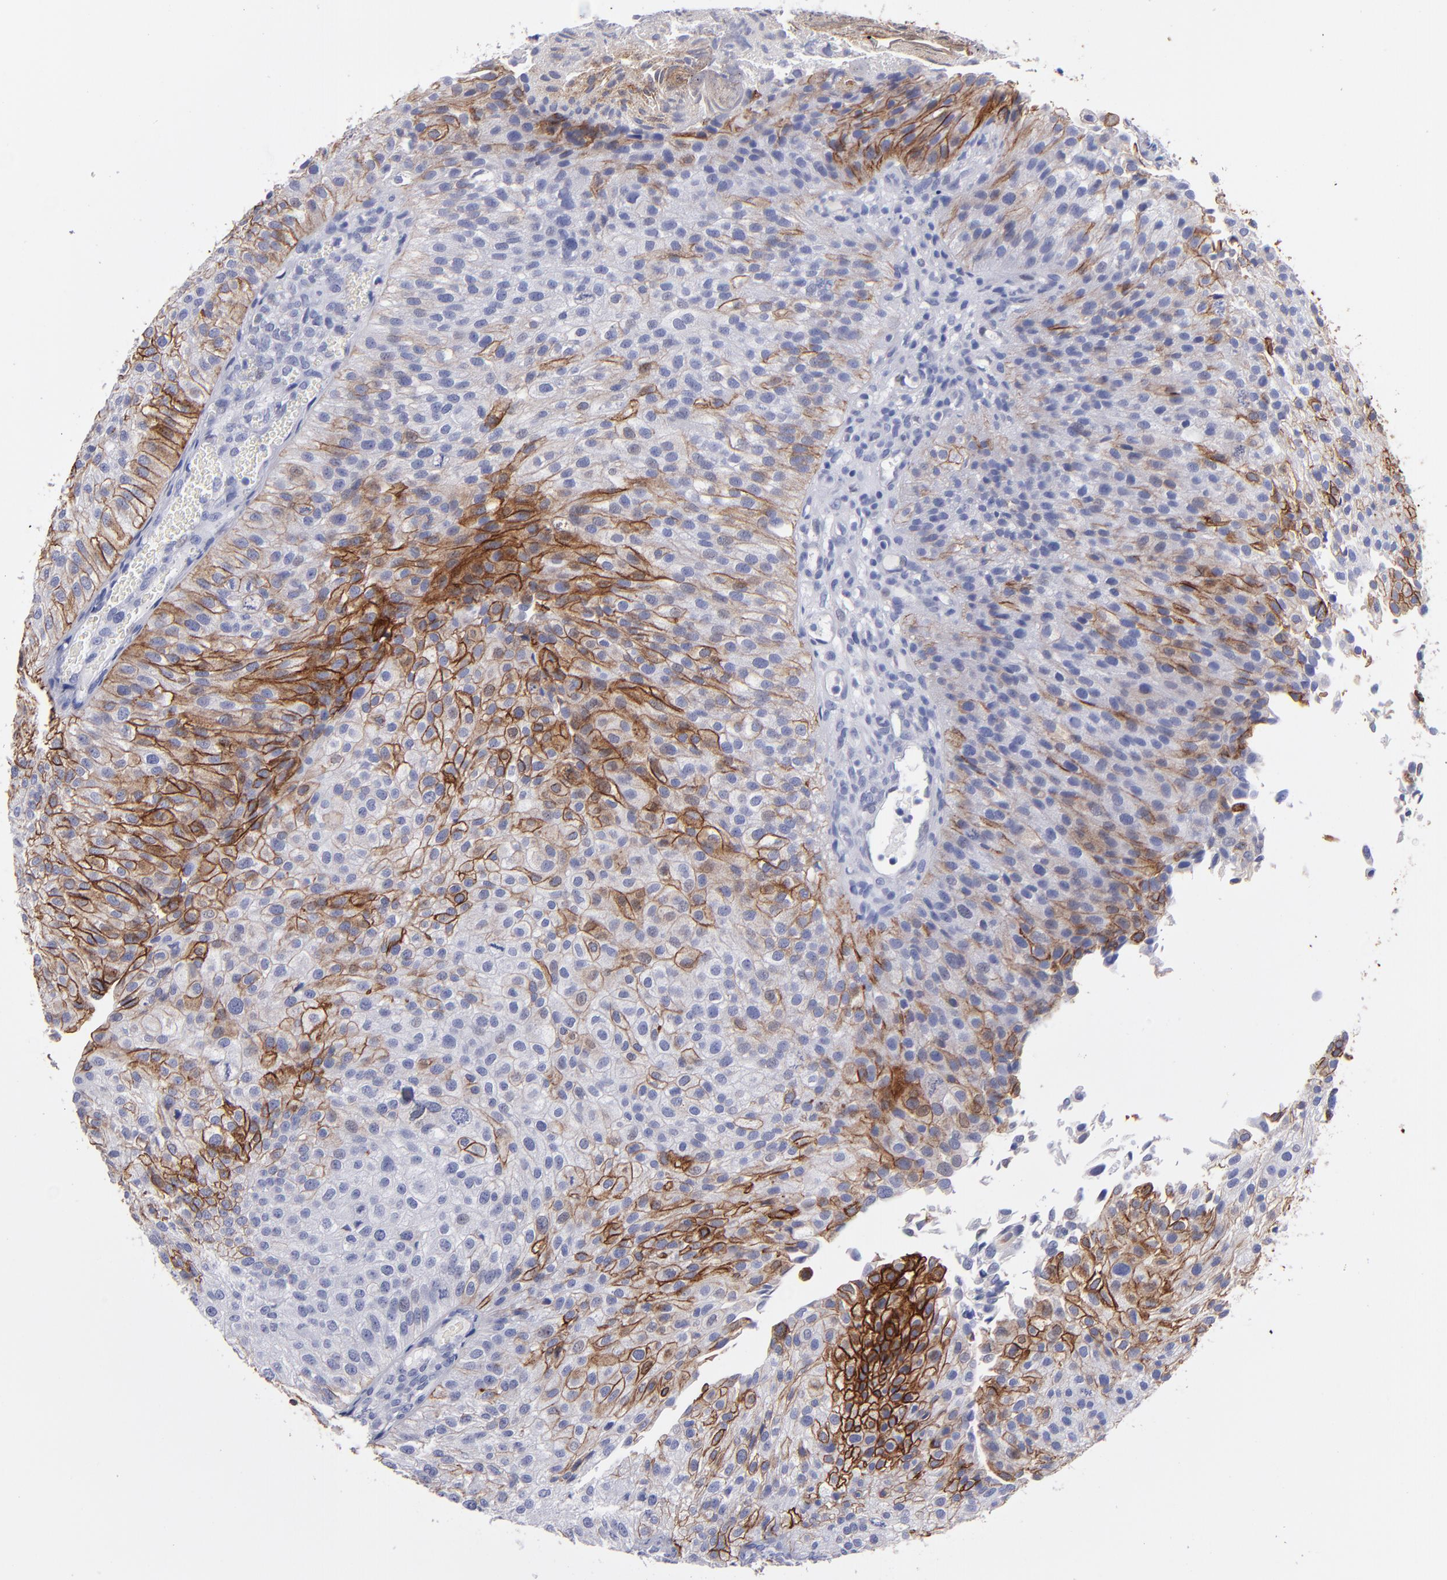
{"staining": {"intensity": "moderate", "quantity": "25%-75%", "location": "cytoplasmic/membranous"}, "tissue": "urothelial cancer", "cell_type": "Tumor cells", "image_type": "cancer", "snomed": [{"axis": "morphology", "description": "Urothelial carcinoma, Low grade"}, {"axis": "topography", "description": "Urinary bladder"}], "caption": "Low-grade urothelial carcinoma stained with DAB (3,3'-diaminobenzidine) immunohistochemistry (IHC) displays medium levels of moderate cytoplasmic/membranous expression in approximately 25%-75% of tumor cells.", "gene": "AHNAK2", "patient": {"sex": "female", "age": 89}}